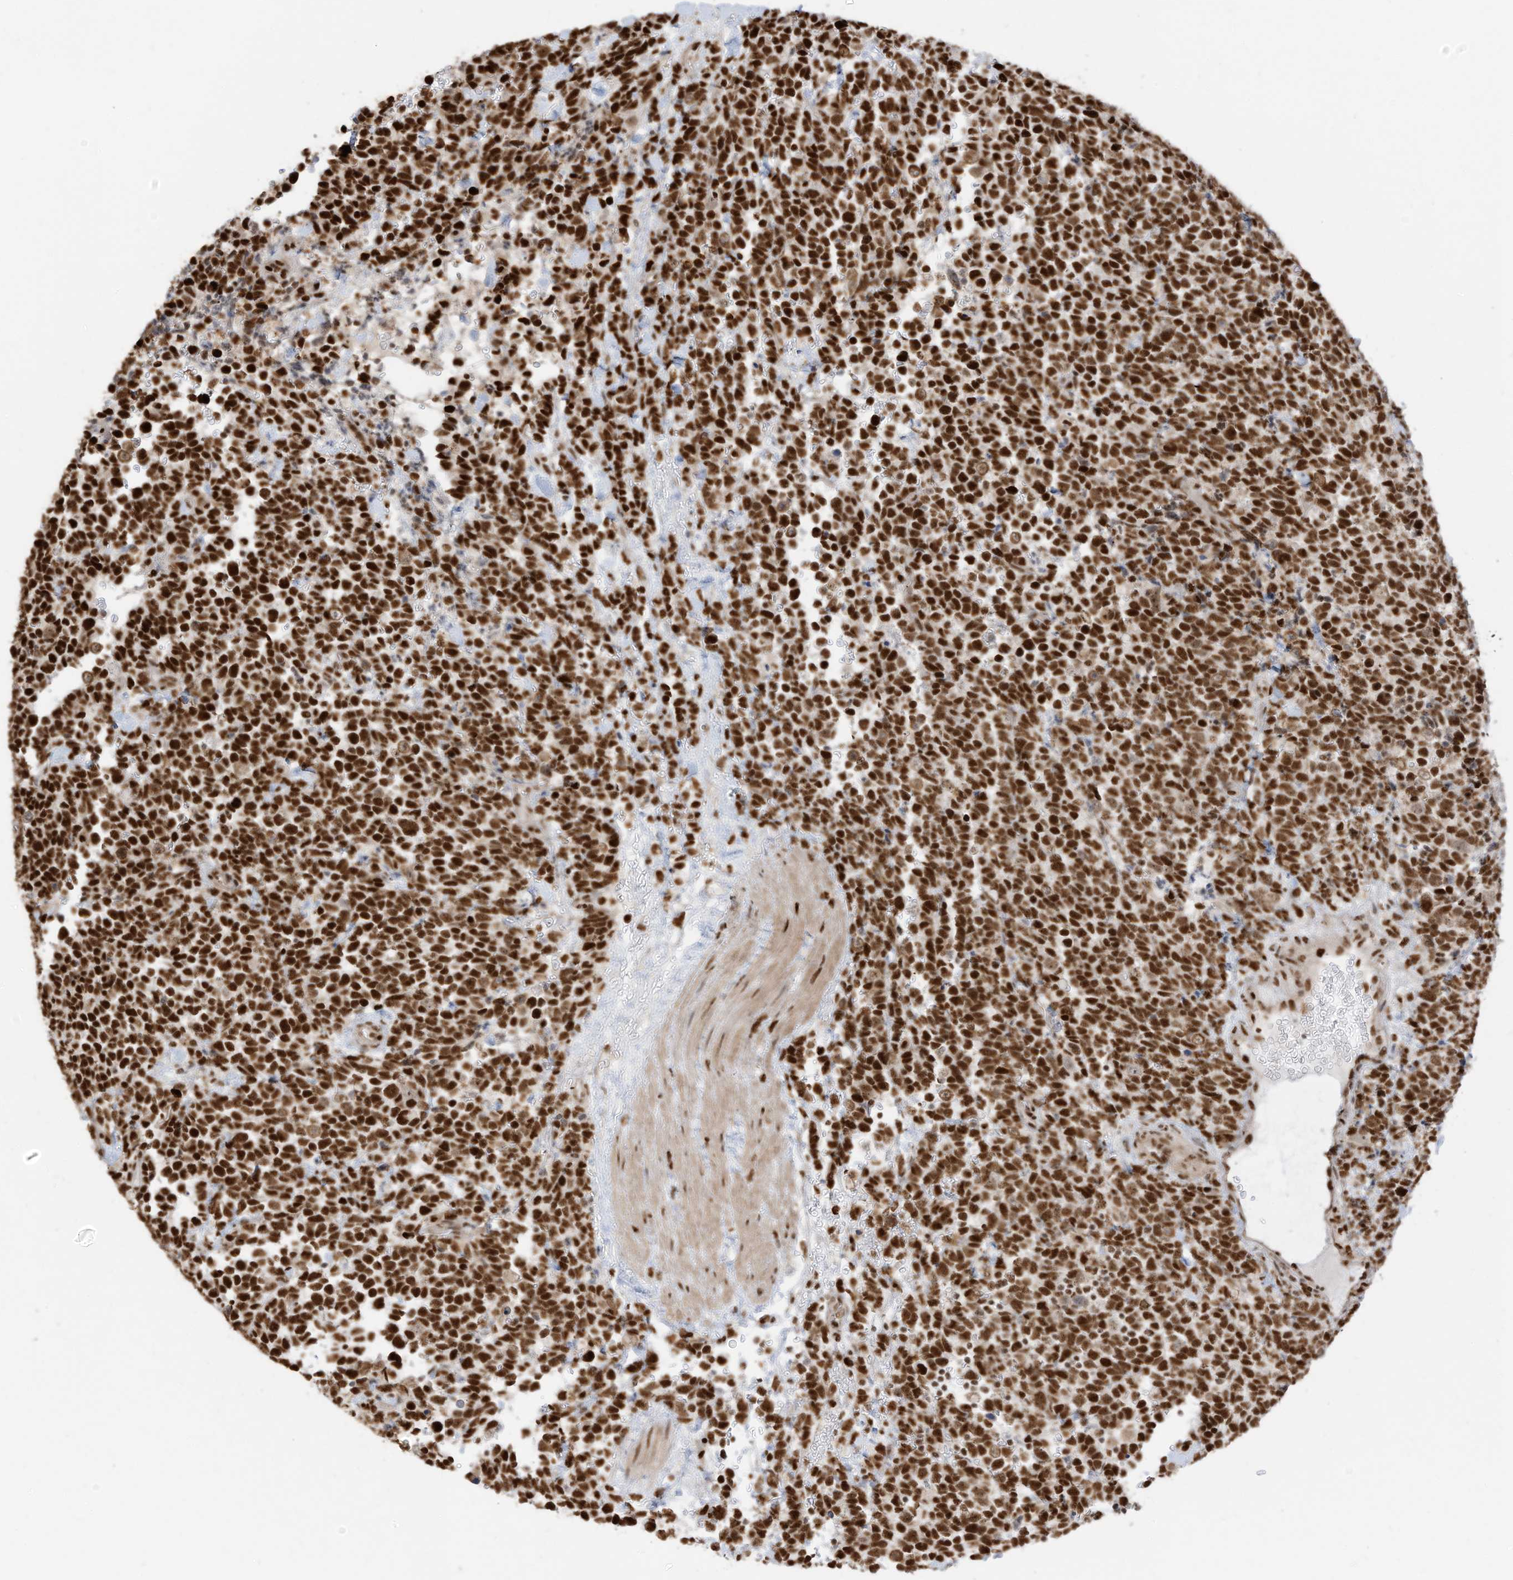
{"staining": {"intensity": "strong", "quantity": ">75%", "location": "nuclear"}, "tissue": "urothelial cancer", "cell_type": "Tumor cells", "image_type": "cancer", "snomed": [{"axis": "morphology", "description": "Urothelial carcinoma, High grade"}, {"axis": "topography", "description": "Urinary bladder"}], "caption": "About >75% of tumor cells in human urothelial cancer exhibit strong nuclear protein expression as visualized by brown immunohistochemical staining.", "gene": "SAMD15", "patient": {"sex": "female", "age": 82}}